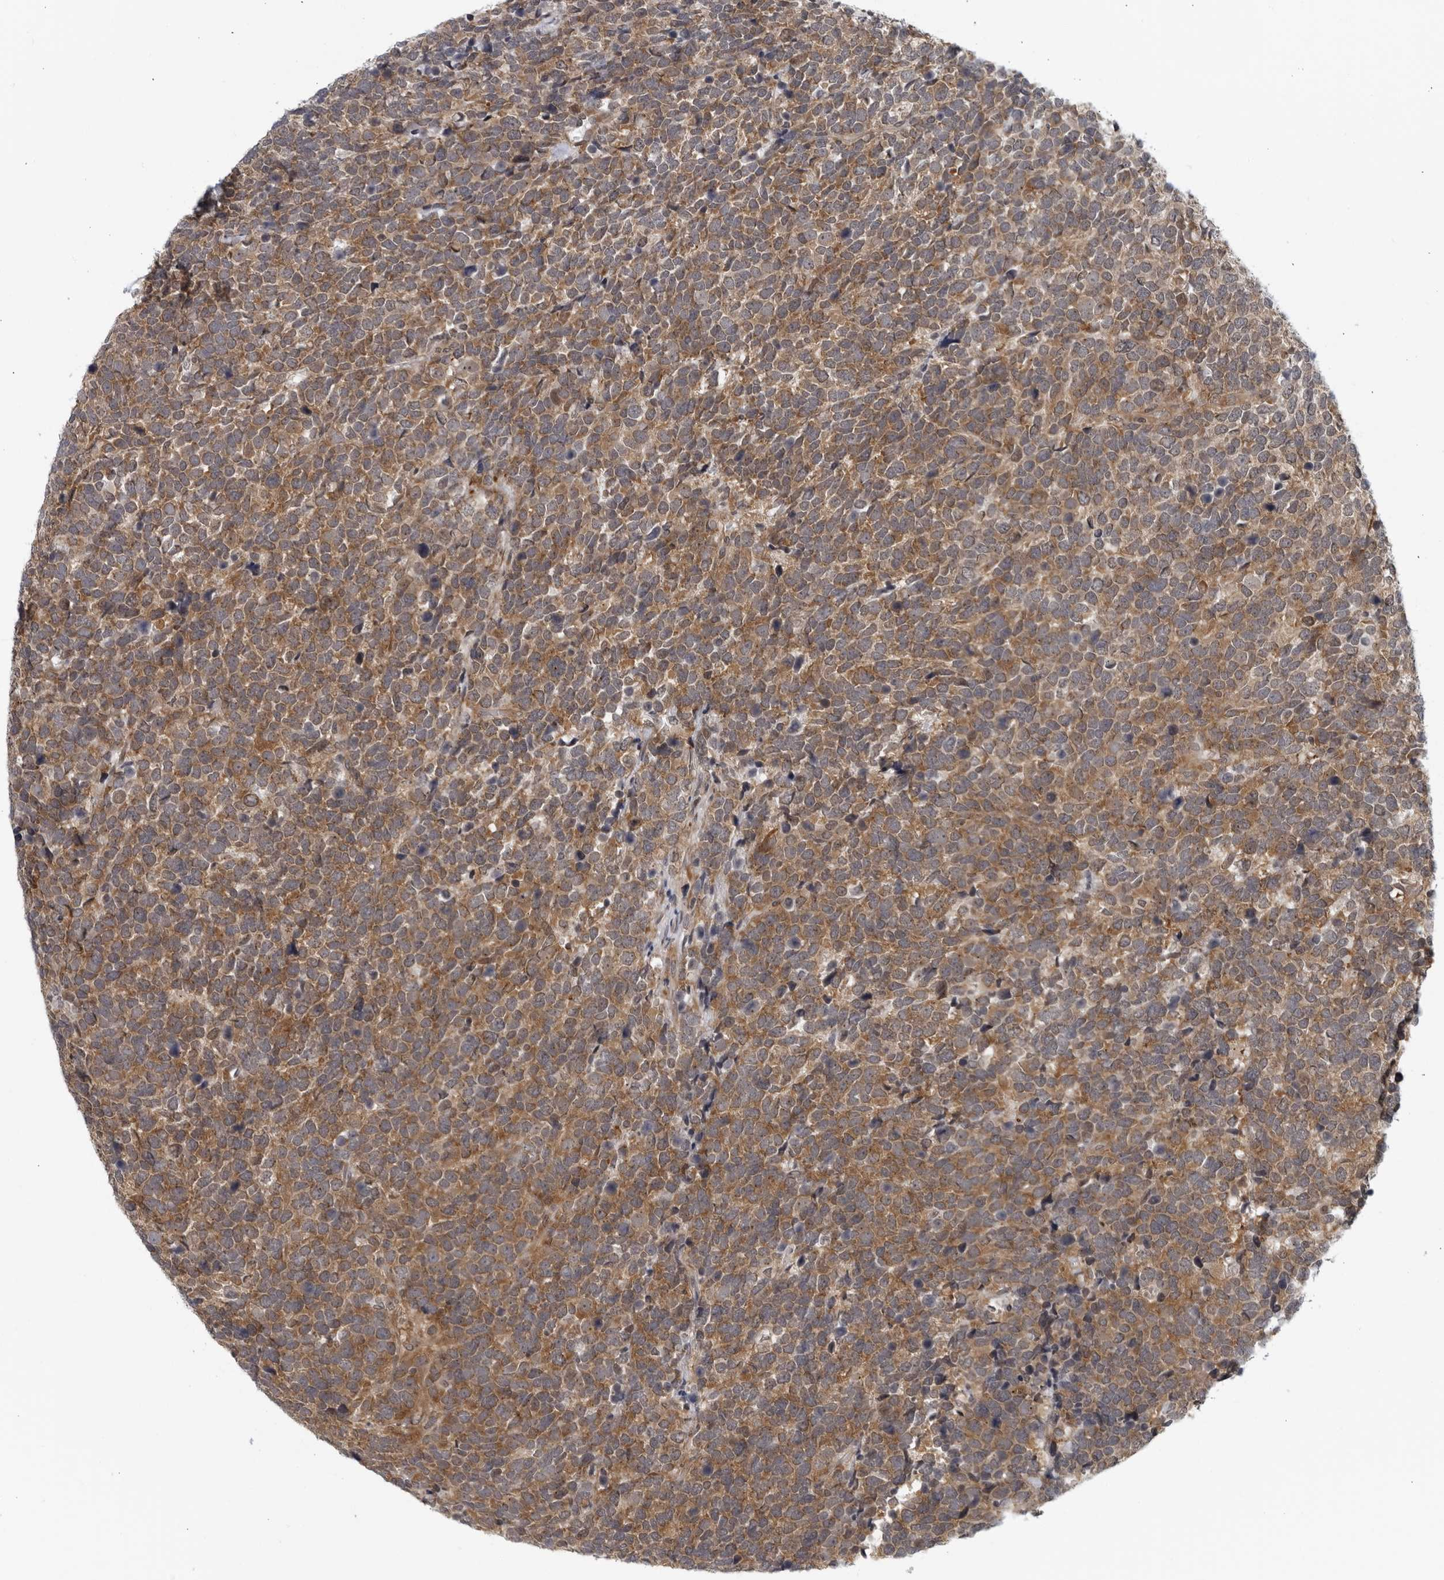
{"staining": {"intensity": "moderate", "quantity": ">75%", "location": "cytoplasmic/membranous"}, "tissue": "urothelial cancer", "cell_type": "Tumor cells", "image_type": "cancer", "snomed": [{"axis": "morphology", "description": "Urothelial carcinoma, High grade"}, {"axis": "topography", "description": "Urinary bladder"}], "caption": "Immunohistochemistry (IHC) micrograph of human urothelial cancer stained for a protein (brown), which shows medium levels of moderate cytoplasmic/membranous staining in approximately >75% of tumor cells.", "gene": "RC3H1", "patient": {"sex": "female", "age": 82}}